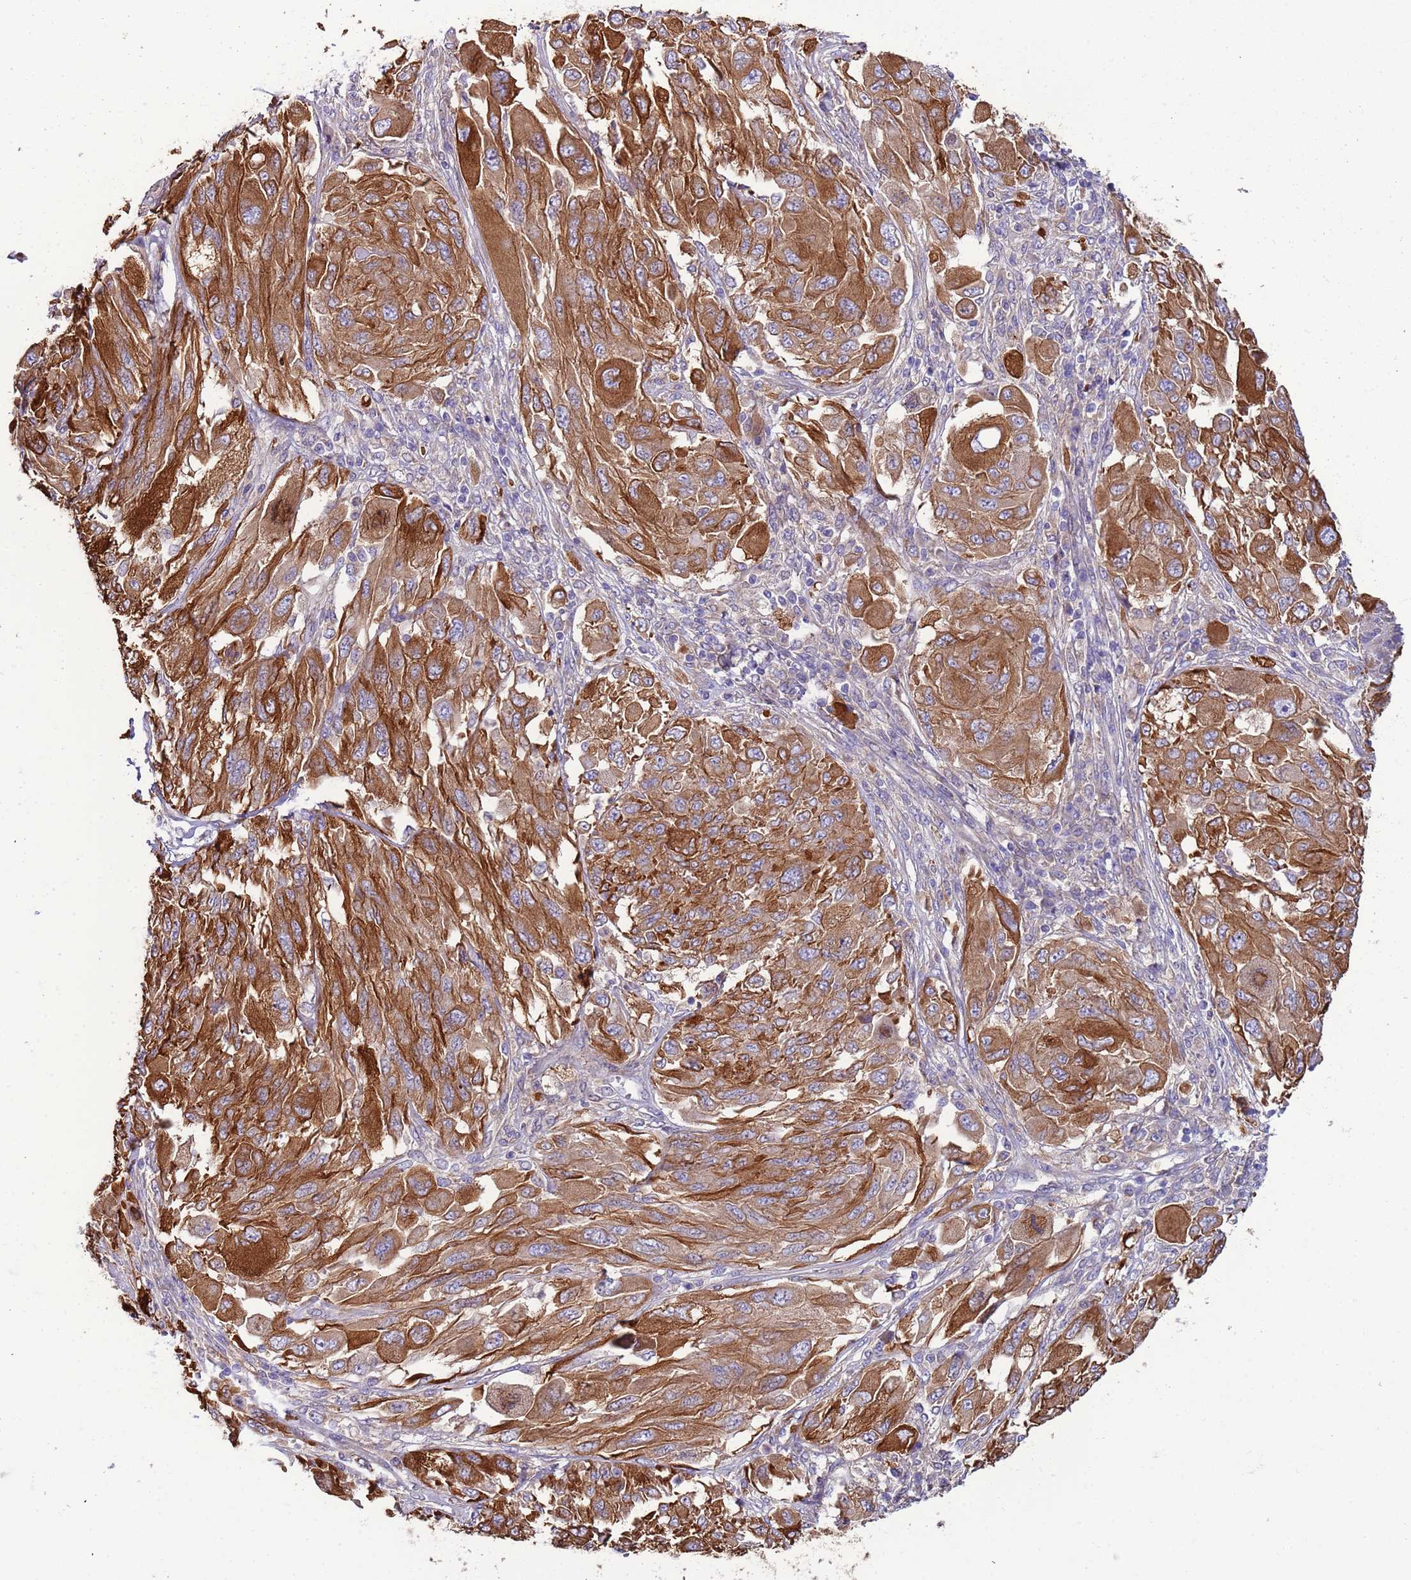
{"staining": {"intensity": "strong", "quantity": ">75%", "location": "cytoplasmic/membranous"}, "tissue": "melanoma", "cell_type": "Tumor cells", "image_type": "cancer", "snomed": [{"axis": "morphology", "description": "Malignant melanoma, NOS"}, {"axis": "topography", "description": "Skin"}], "caption": "IHC of melanoma shows high levels of strong cytoplasmic/membranous expression in approximately >75% of tumor cells.", "gene": "PAQR7", "patient": {"sex": "female", "age": 91}}